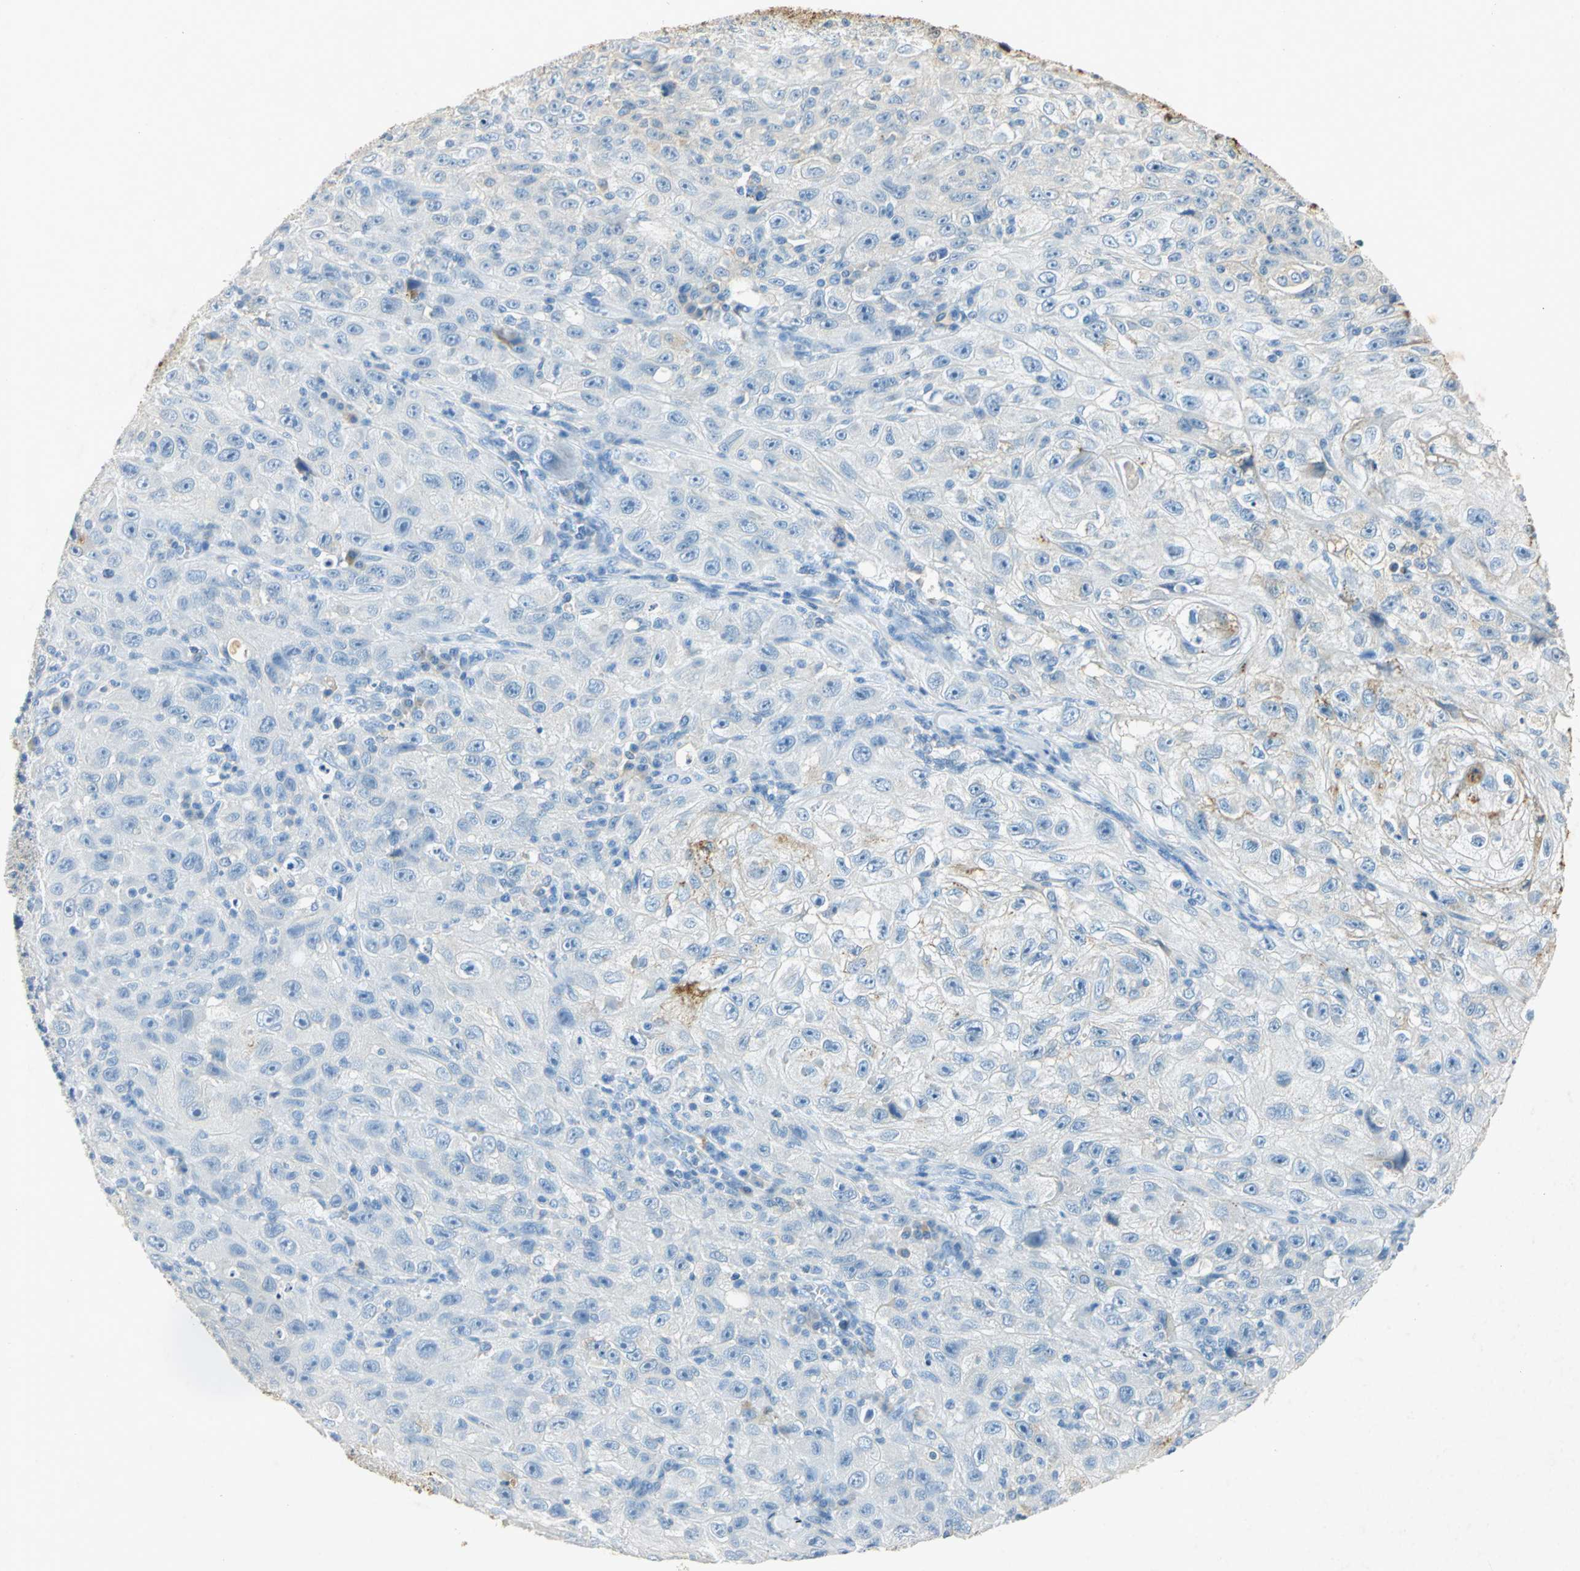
{"staining": {"intensity": "moderate", "quantity": "<25%", "location": "cytoplasmic/membranous"}, "tissue": "skin cancer", "cell_type": "Tumor cells", "image_type": "cancer", "snomed": [{"axis": "morphology", "description": "Squamous cell carcinoma, NOS"}, {"axis": "topography", "description": "Skin"}], "caption": "Approximately <25% of tumor cells in human squamous cell carcinoma (skin) exhibit moderate cytoplasmic/membranous protein expression as visualized by brown immunohistochemical staining.", "gene": "ANXA4", "patient": {"sex": "male", "age": 75}}